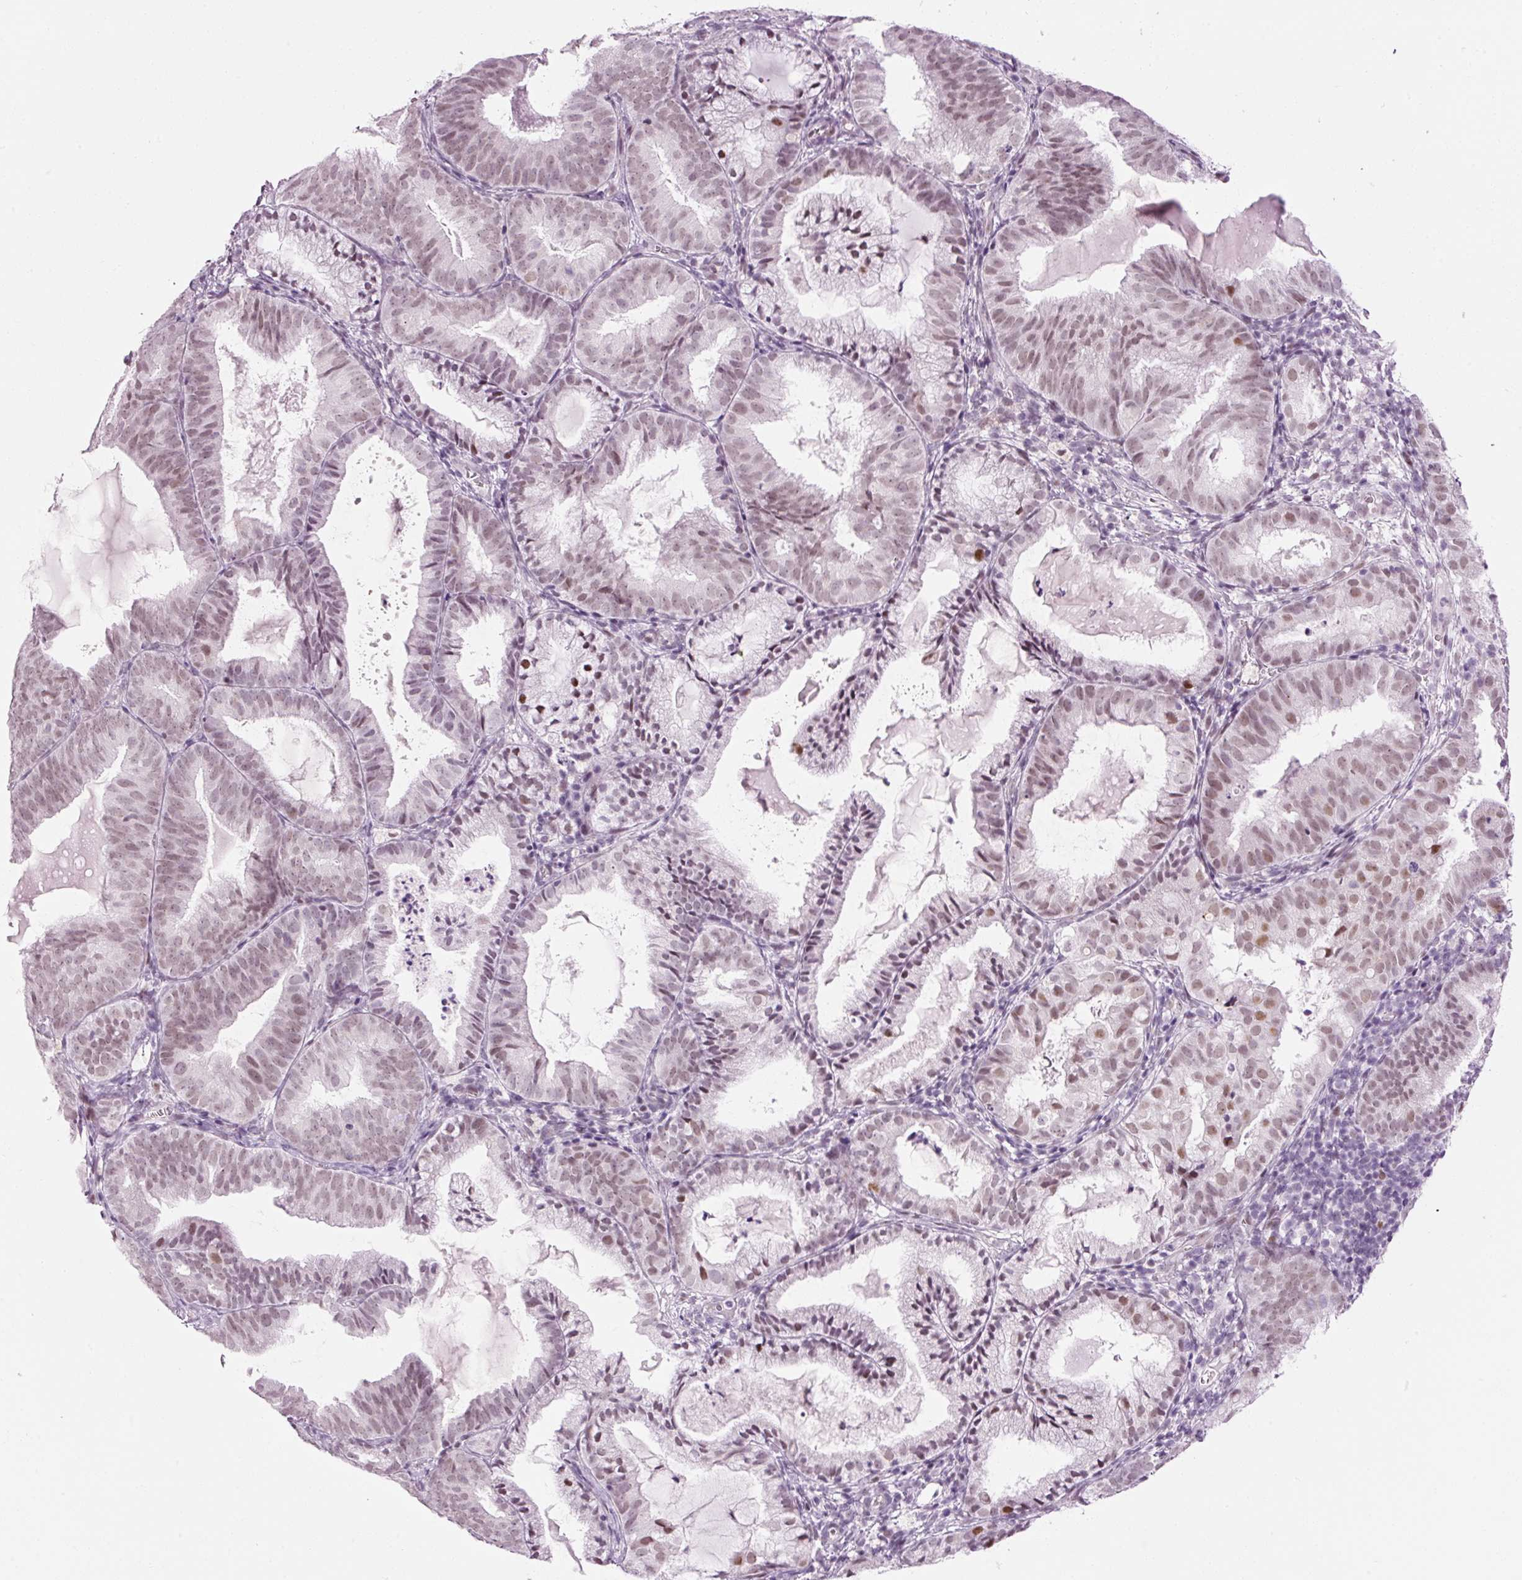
{"staining": {"intensity": "moderate", "quantity": ">75%", "location": "nuclear"}, "tissue": "endometrial cancer", "cell_type": "Tumor cells", "image_type": "cancer", "snomed": [{"axis": "morphology", "description": "Adenocarcinoma, NOS"}, {"axis": "topography", "description": "Endometrium"}], "caption": "Tumor cells reveal medium levels of moderate nuclear staining in approximately >75% of cells in human endometrial cancer (adenocarcinoma).", "gene": "ANKRD20A1", "patient": {"sex": "female", "age": 80}}